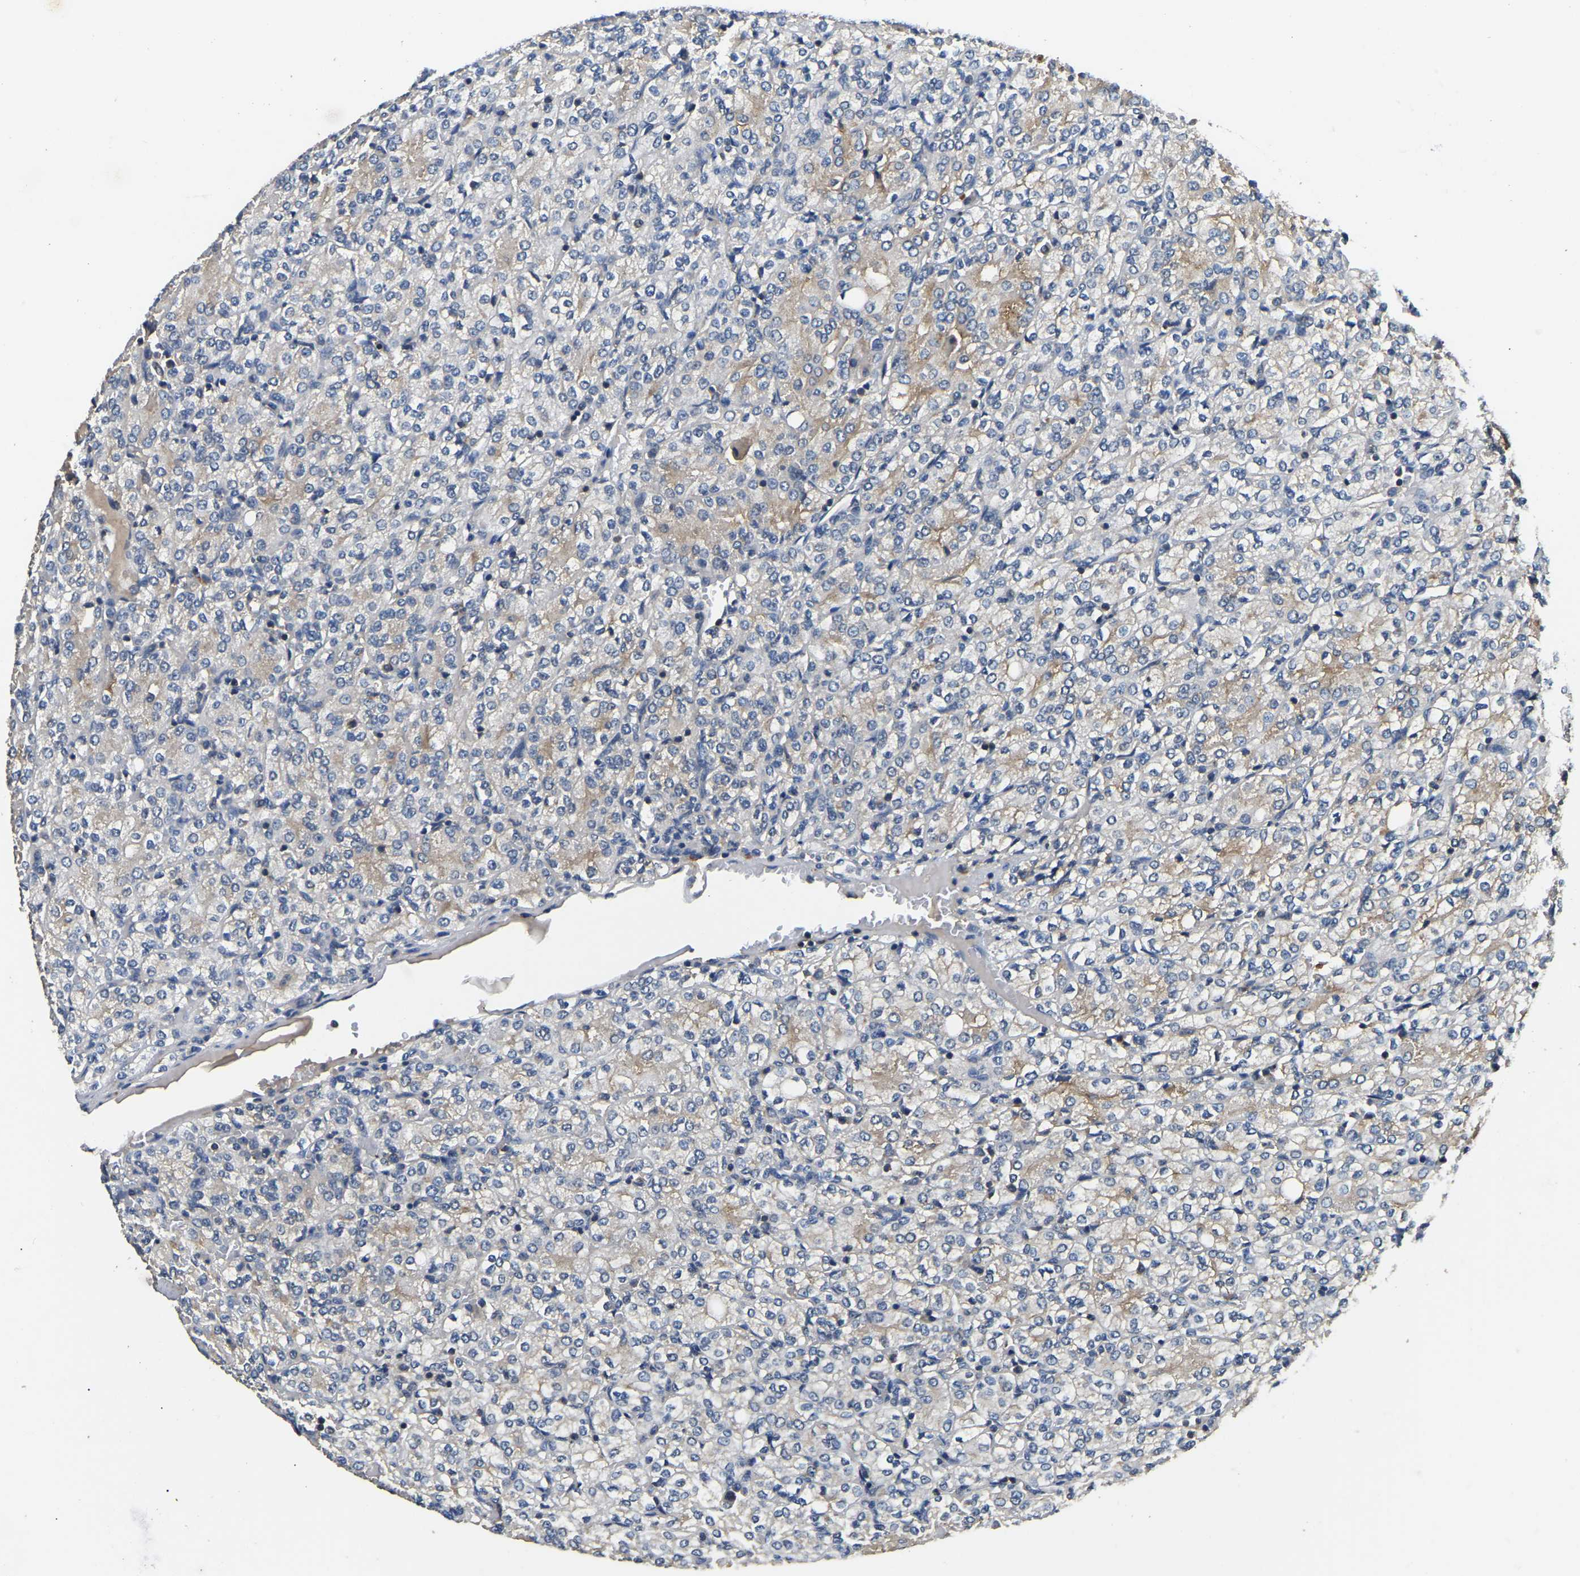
{"staining": {"intensity": "weak", "quantity": "25%-75%", "location": "cytoplasmic/membranous"}, "tissue": "renal cancer", "cell_type": "Tumor cells", "image_type": "cancer", "snomed": [{"axis": "morphology", "description": "Adenocarcinoma, NOS"}, {"axis": "topography", "description": "Kidney"}], "caption": "There is low levels of weak cytoplasmic/membranous staining in tumor cells of adenocarcinoma (renal), as demonstrated by immunohistochemical staining (brown color).", "gene": "SMPD2", "patient": {"sex": "male", "age": 77}}